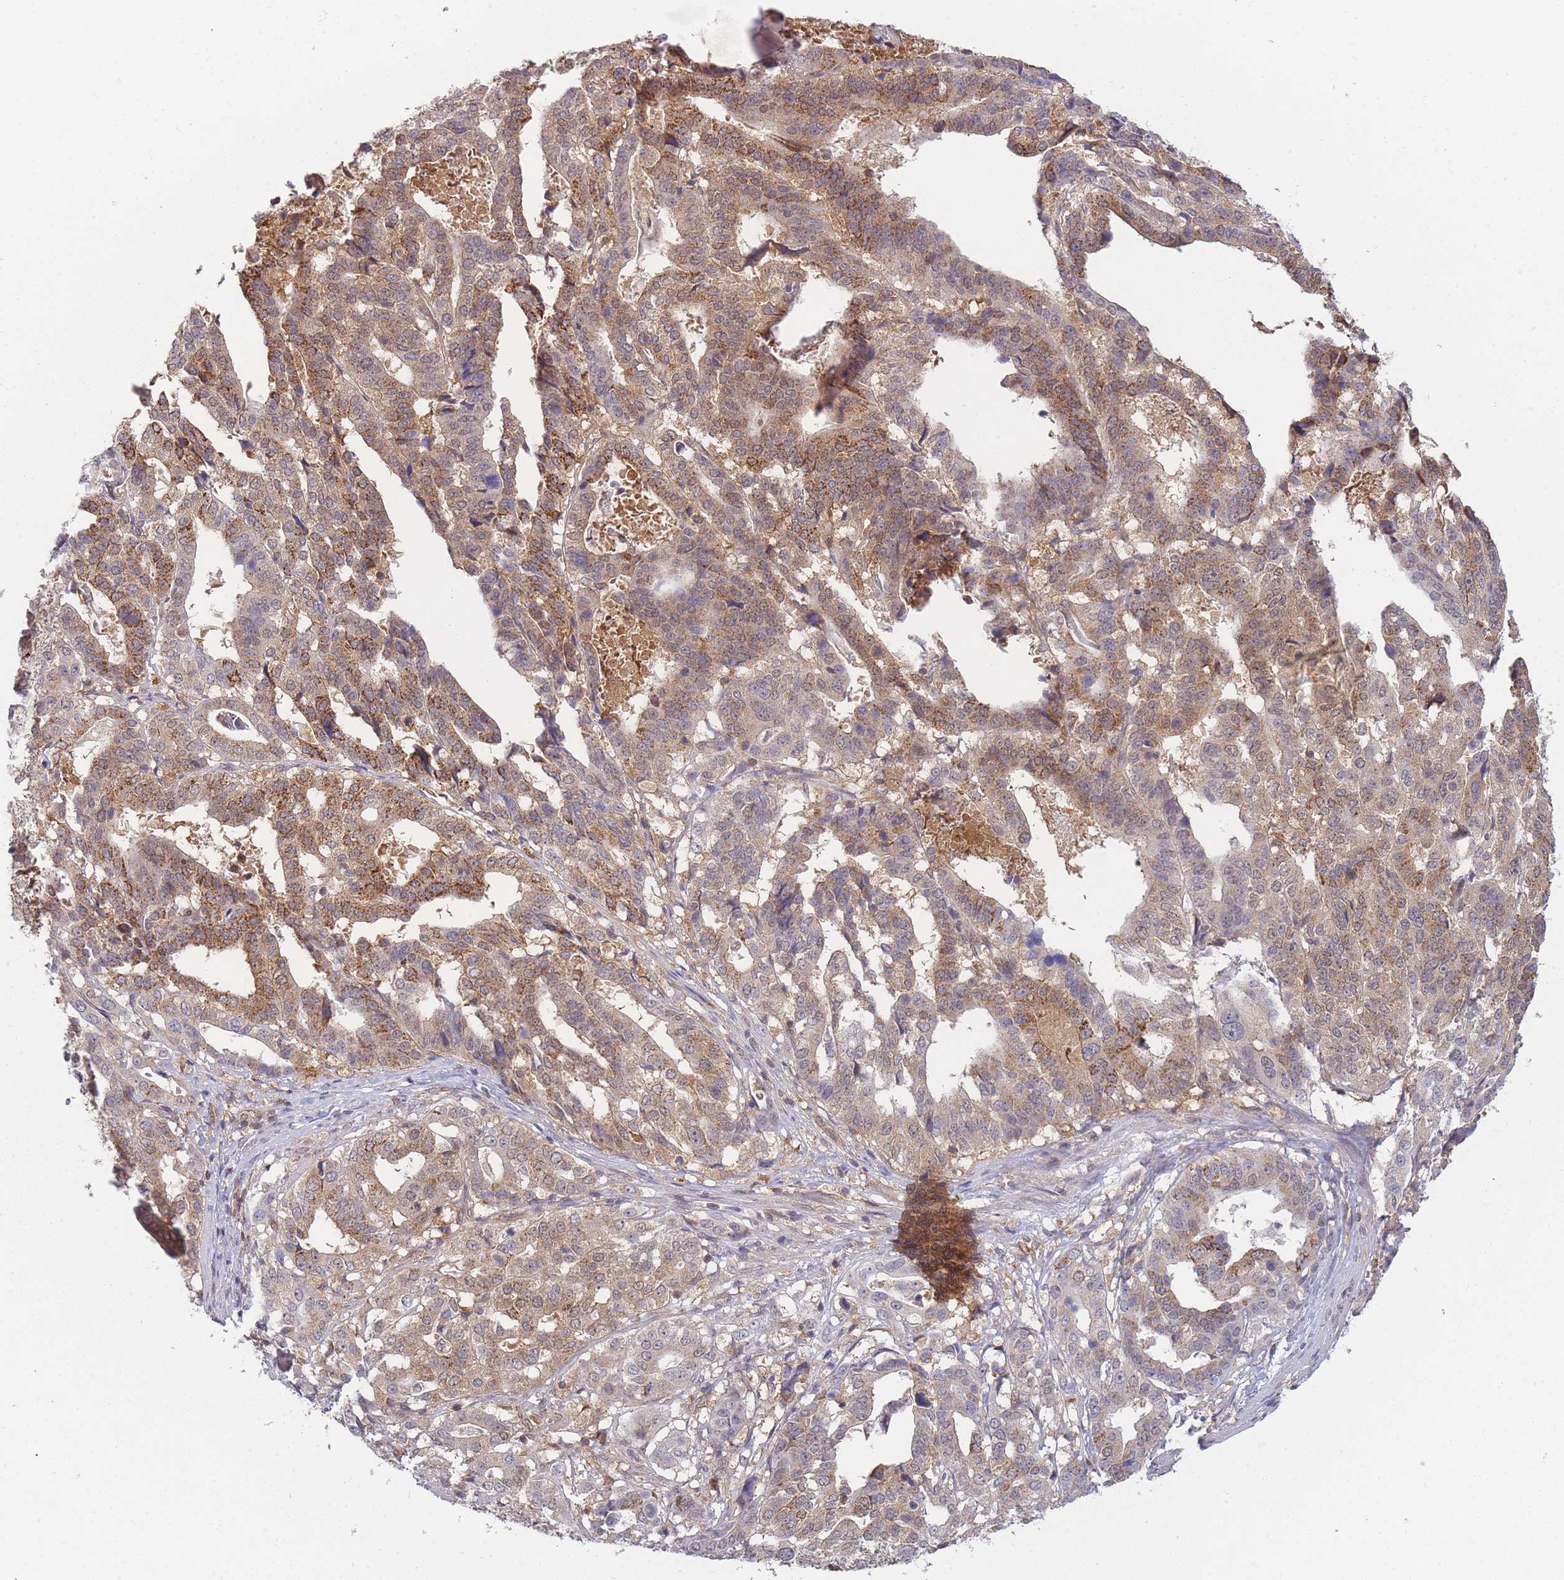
{"staining": {"intensity": "moderate", "quantity": ">75%", "location": "cytoplasmic/membranous"}, "tissue": "stomach cancer", "cell_type": "Tumor cells", "image_type": "cancer", "snomed": [{"axis": "morphology", "description": "Adenocarcinoma, NOS"}, {"axis": "topography", "description": "Stomach"}], "caption": "Adenocarcinoma (stomach) was stained to show a protein in brown. There is medium levels of moderate cytoplasmic/membranous staining in about >75% of tumor cells. (DAB IHC with brightfield microscopy, high magnification).", "gene": "MRI1", "patient": {"sex": "male", "age": 48}}